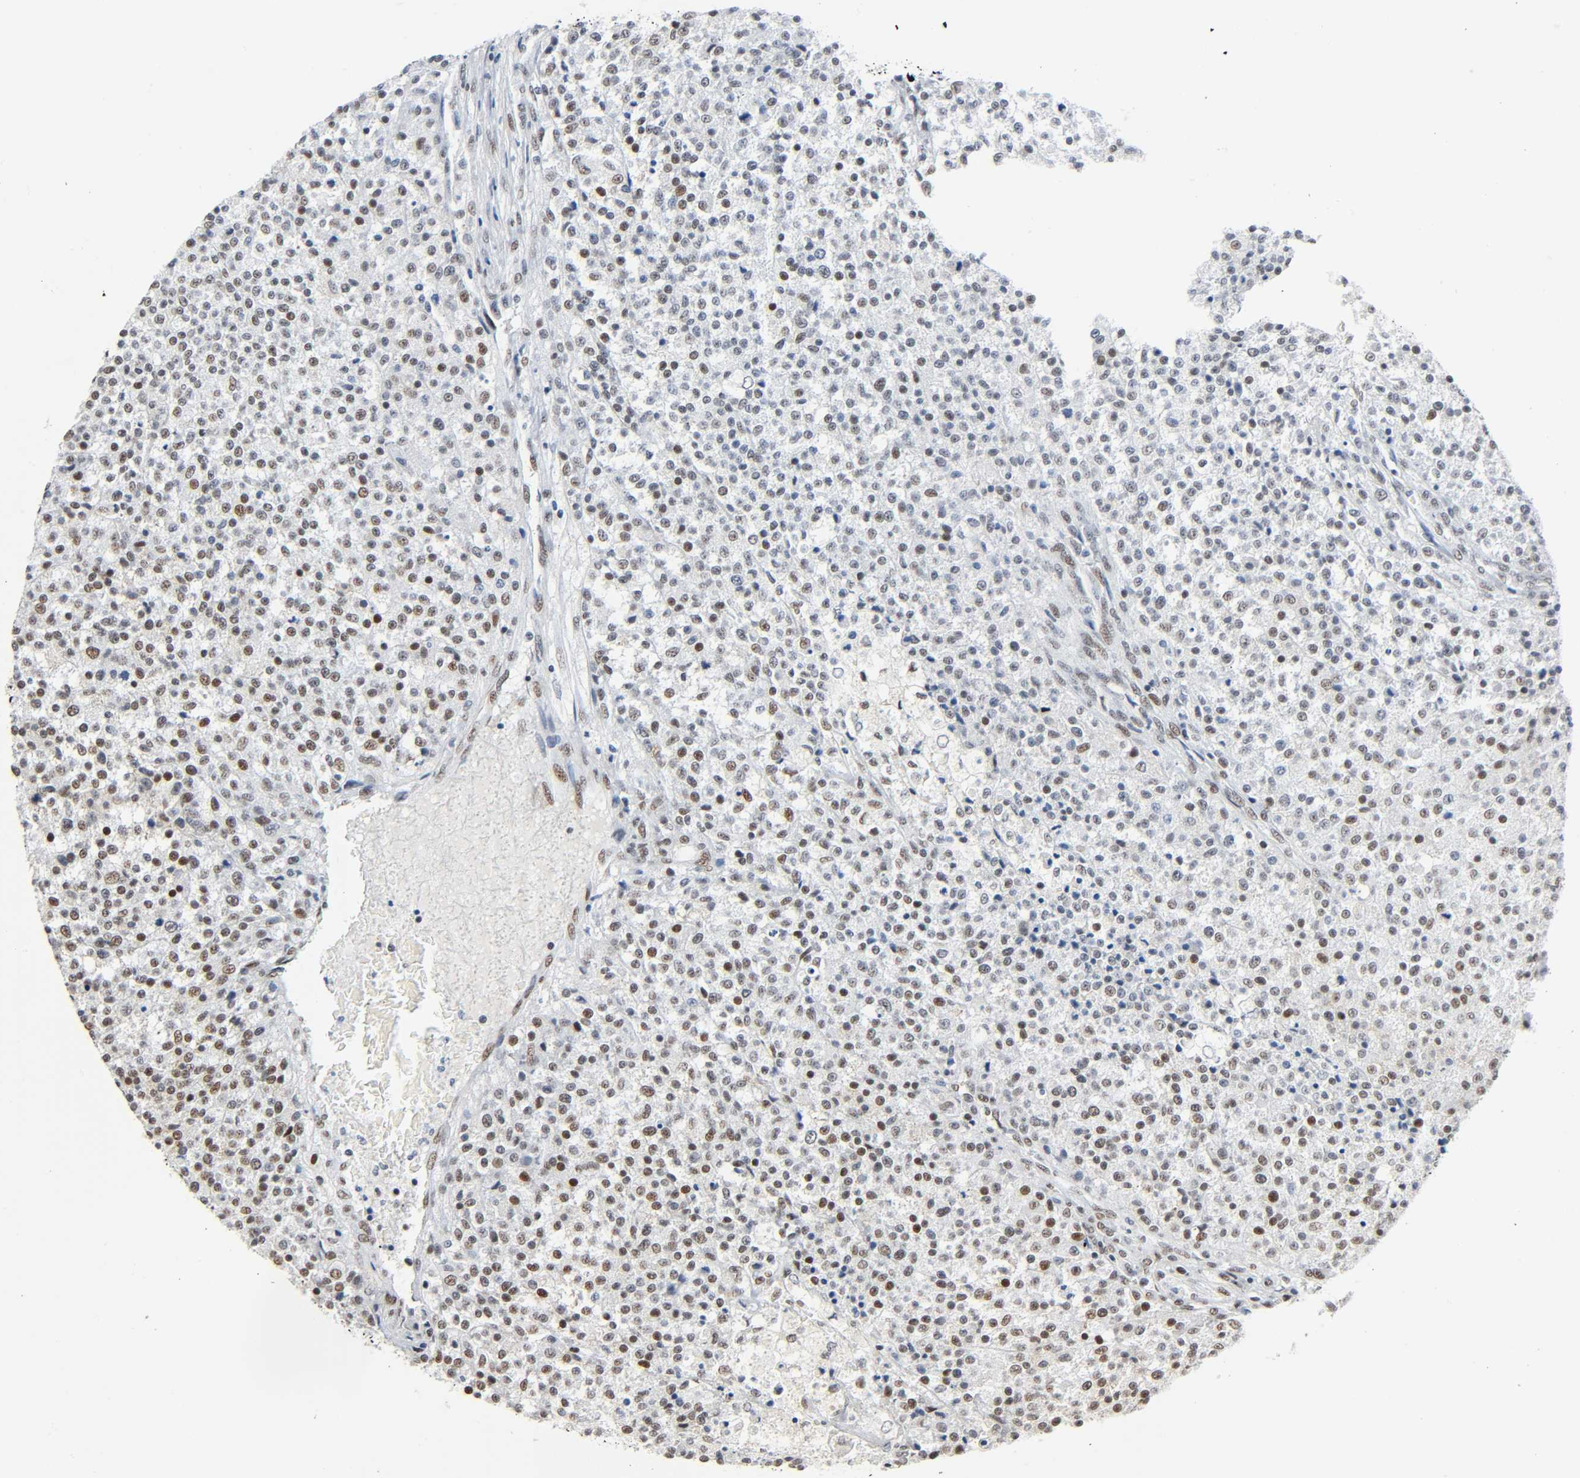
{"staining": {"intensity": "strong", "quantity": ">75%", "location": "nuclear"}, "tissue": "testis cancer", "cell_type": "Tumor cells", "image_type": "cancer", "snomed": [{"axis": "morphology", "description": "Seminoma, NOS"}, {"axis": "topography", "description": "Testis"}], "caption": "A brown stain shows strong nuclear staining of a protein in testis seminoma tumor cells.", "gene": "CDK9", "patient": {"sex": "male", "age": 59}}